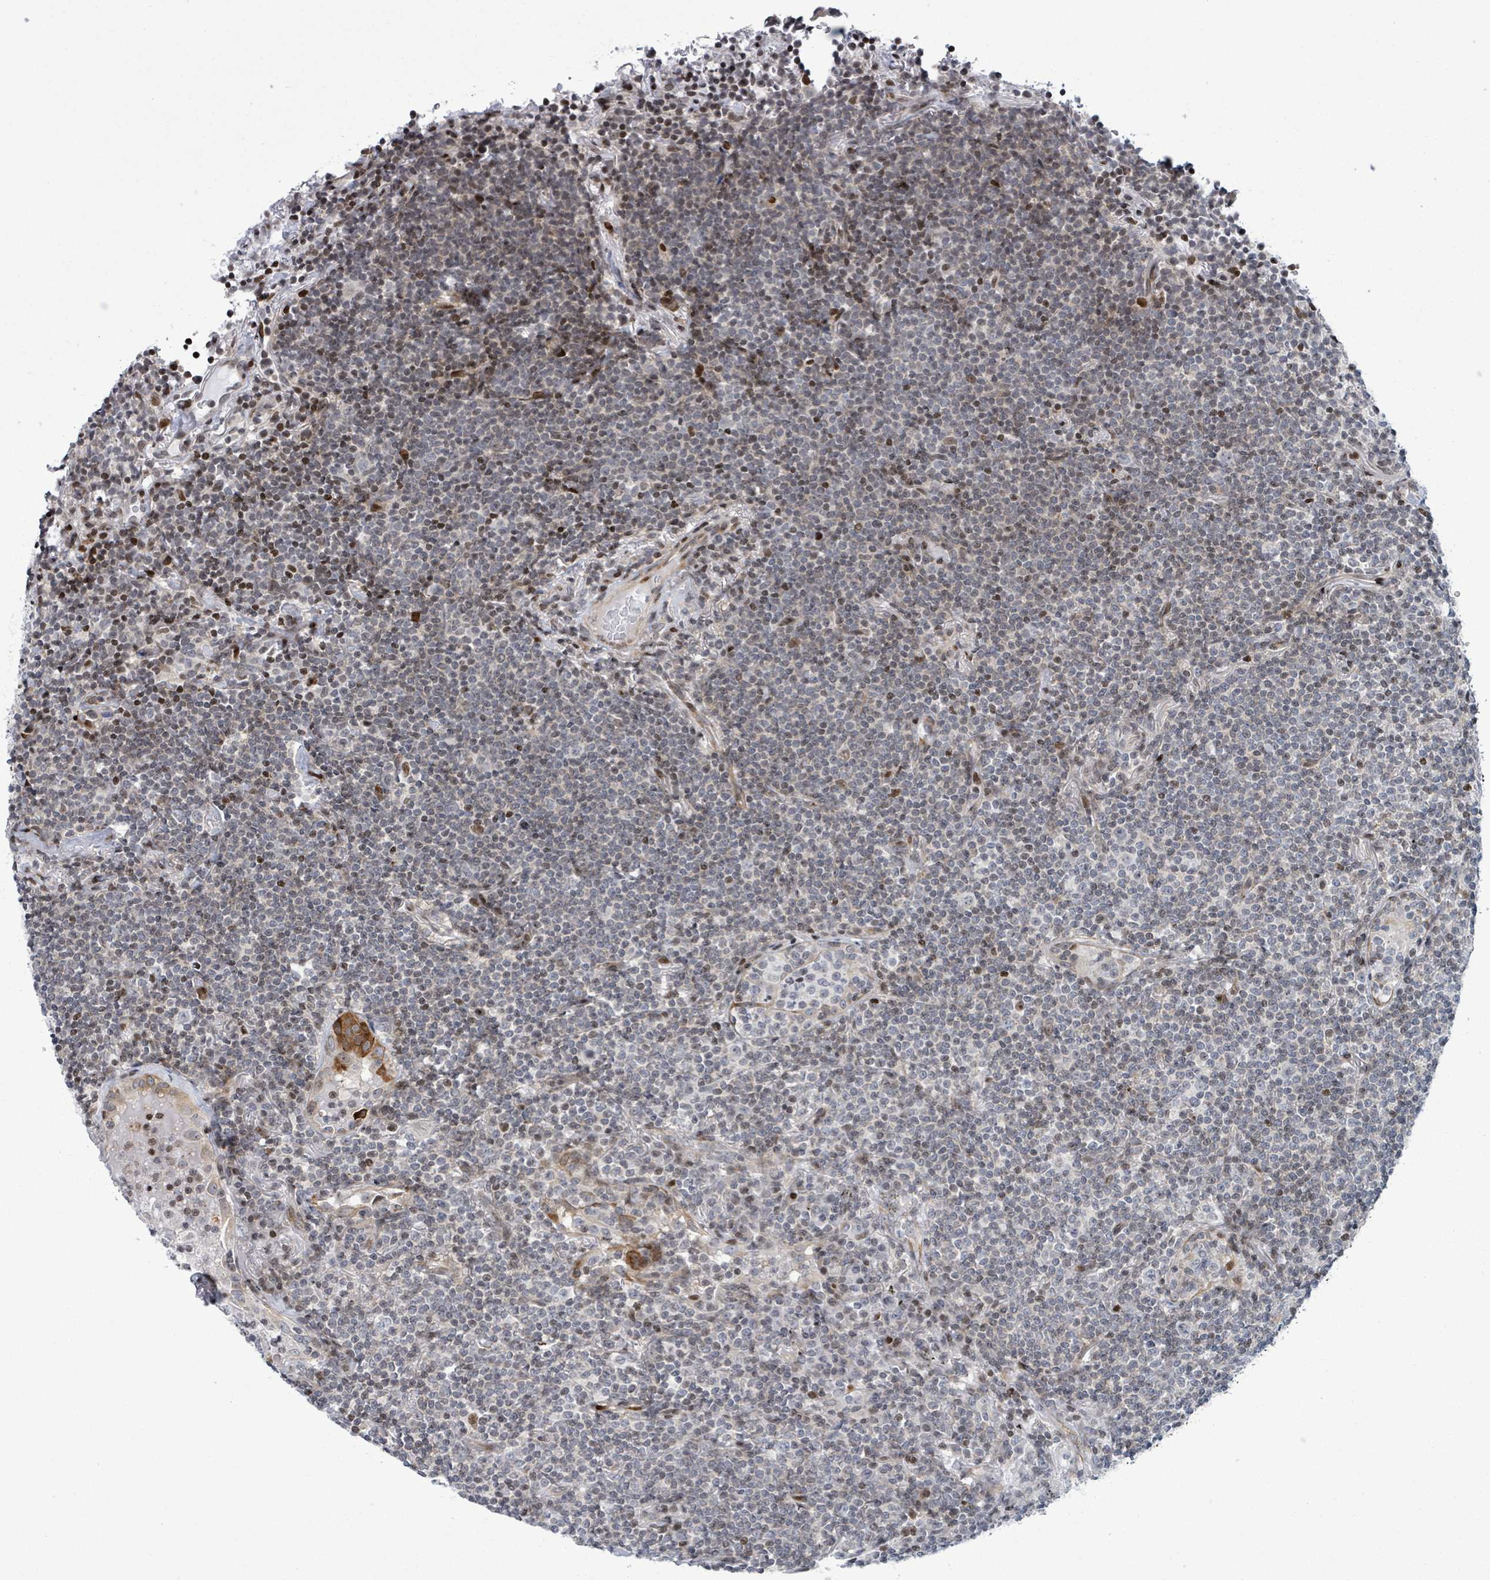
{"staining": {"intensity": "moderate", "quantity": "<25%", "location": "nuclear"}, "tissue": "lymphoma", "cell_type": "Tumor cells", "image_type": "cancer", "snomed": [{"axis": "morphology", "description": "Malignant lymphoma, non-Hodgkin's type, Low grade"}, {"axis": "topography", "description": "Lung"}], "caption": "A low amount of moderate nuclear expression is seen in about <25% of tumor cells in low-grade malignant lymphoma, non-Hodgkin's type tissue.", "gene": "FNDC4", "patient": {"sex": "female", "age": 71}}